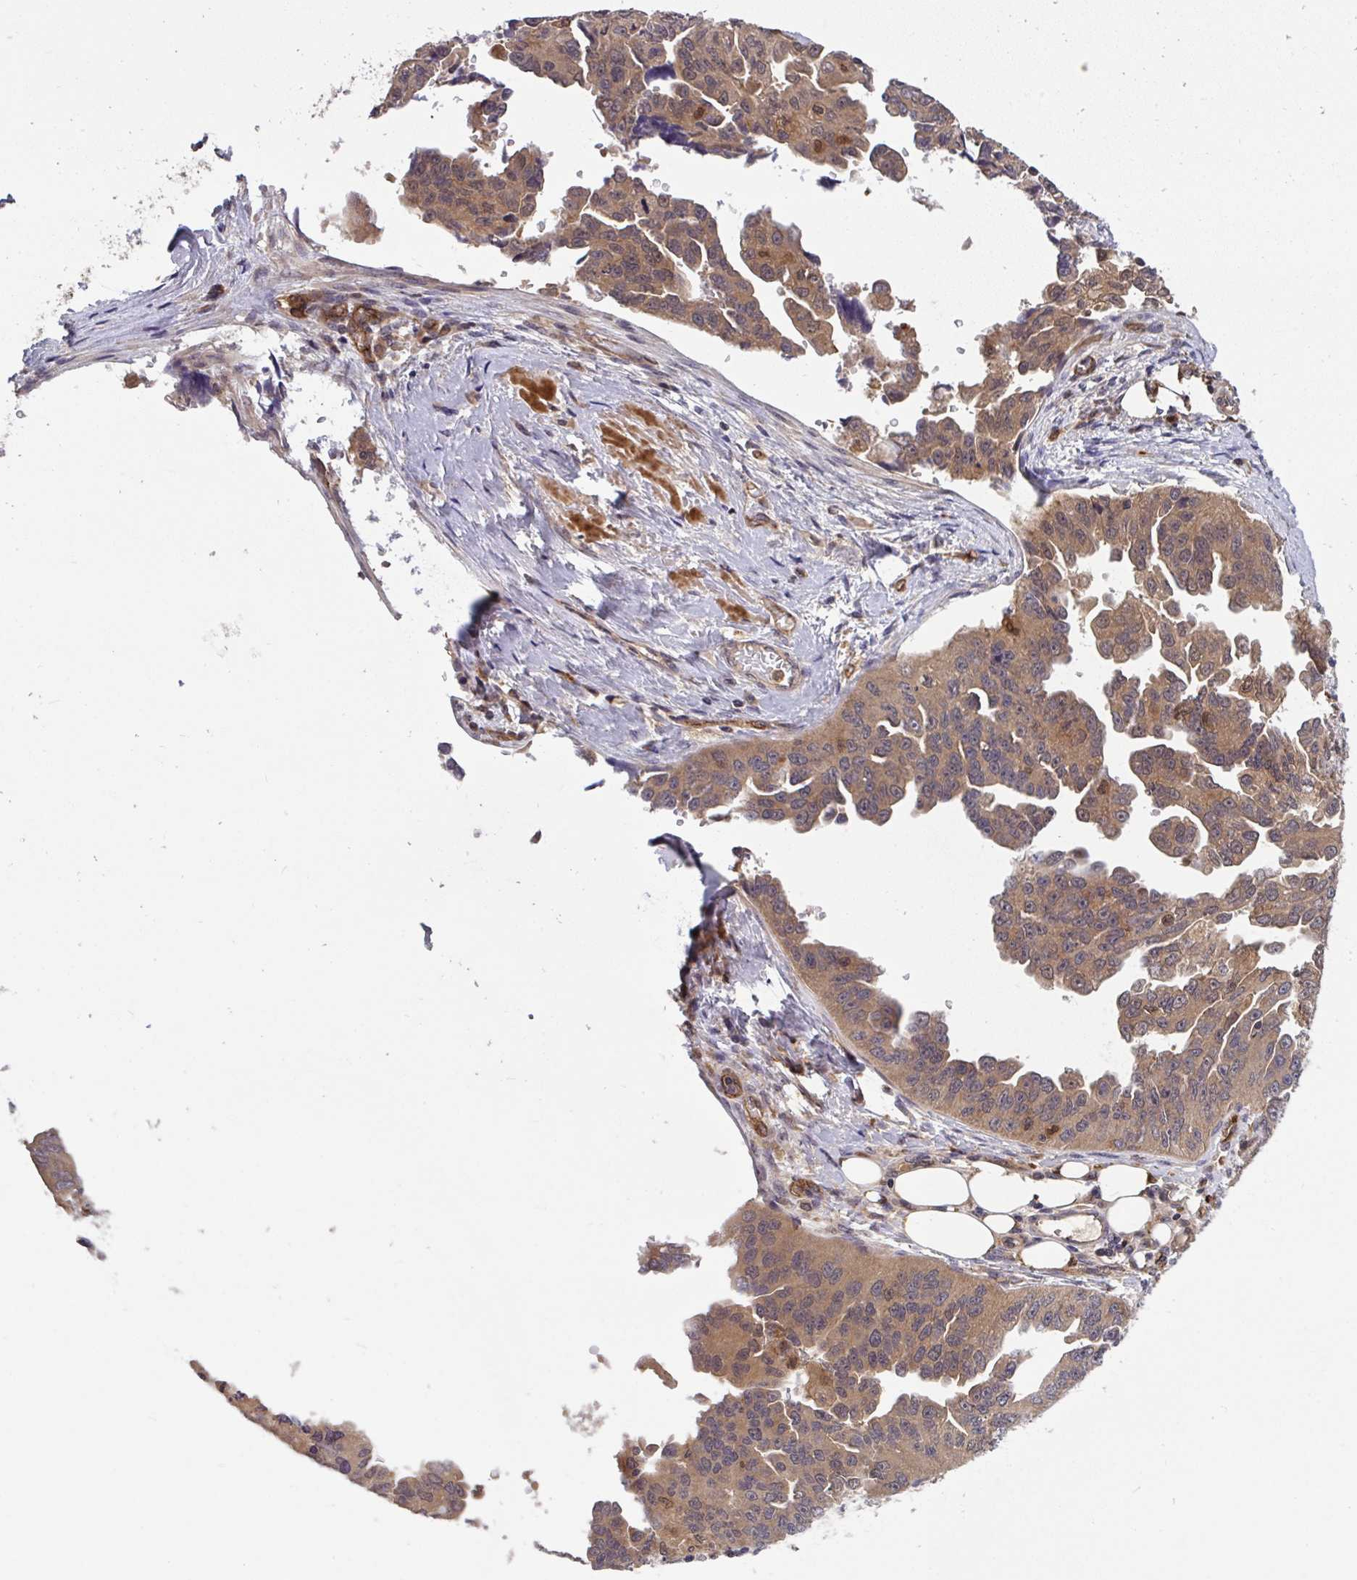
{"staining": {"intensity": "moderate", "quantity": ">75%", "location": "cytoplasmic/membranous,nuclear"}, "tissue": "ovarian cancer", "cell_type": "Tumor cells", "image_type": "cancer", "snomed": [{"axis": "morphology", "description": "Cystadenocarcinoma, serous, NOS"}, {"axis": "topography", "description": "Ovary"}], "caption": "Immunohistochemistry of ovarian cancer (serous cystadenocarcinoma) displays medium levels of moderate cytoplasmic/membranous and nuclear positivity in about >75% of tumor cells.", "gene": "TIGAR", "patient": {"sex": "female", "age": 75}}